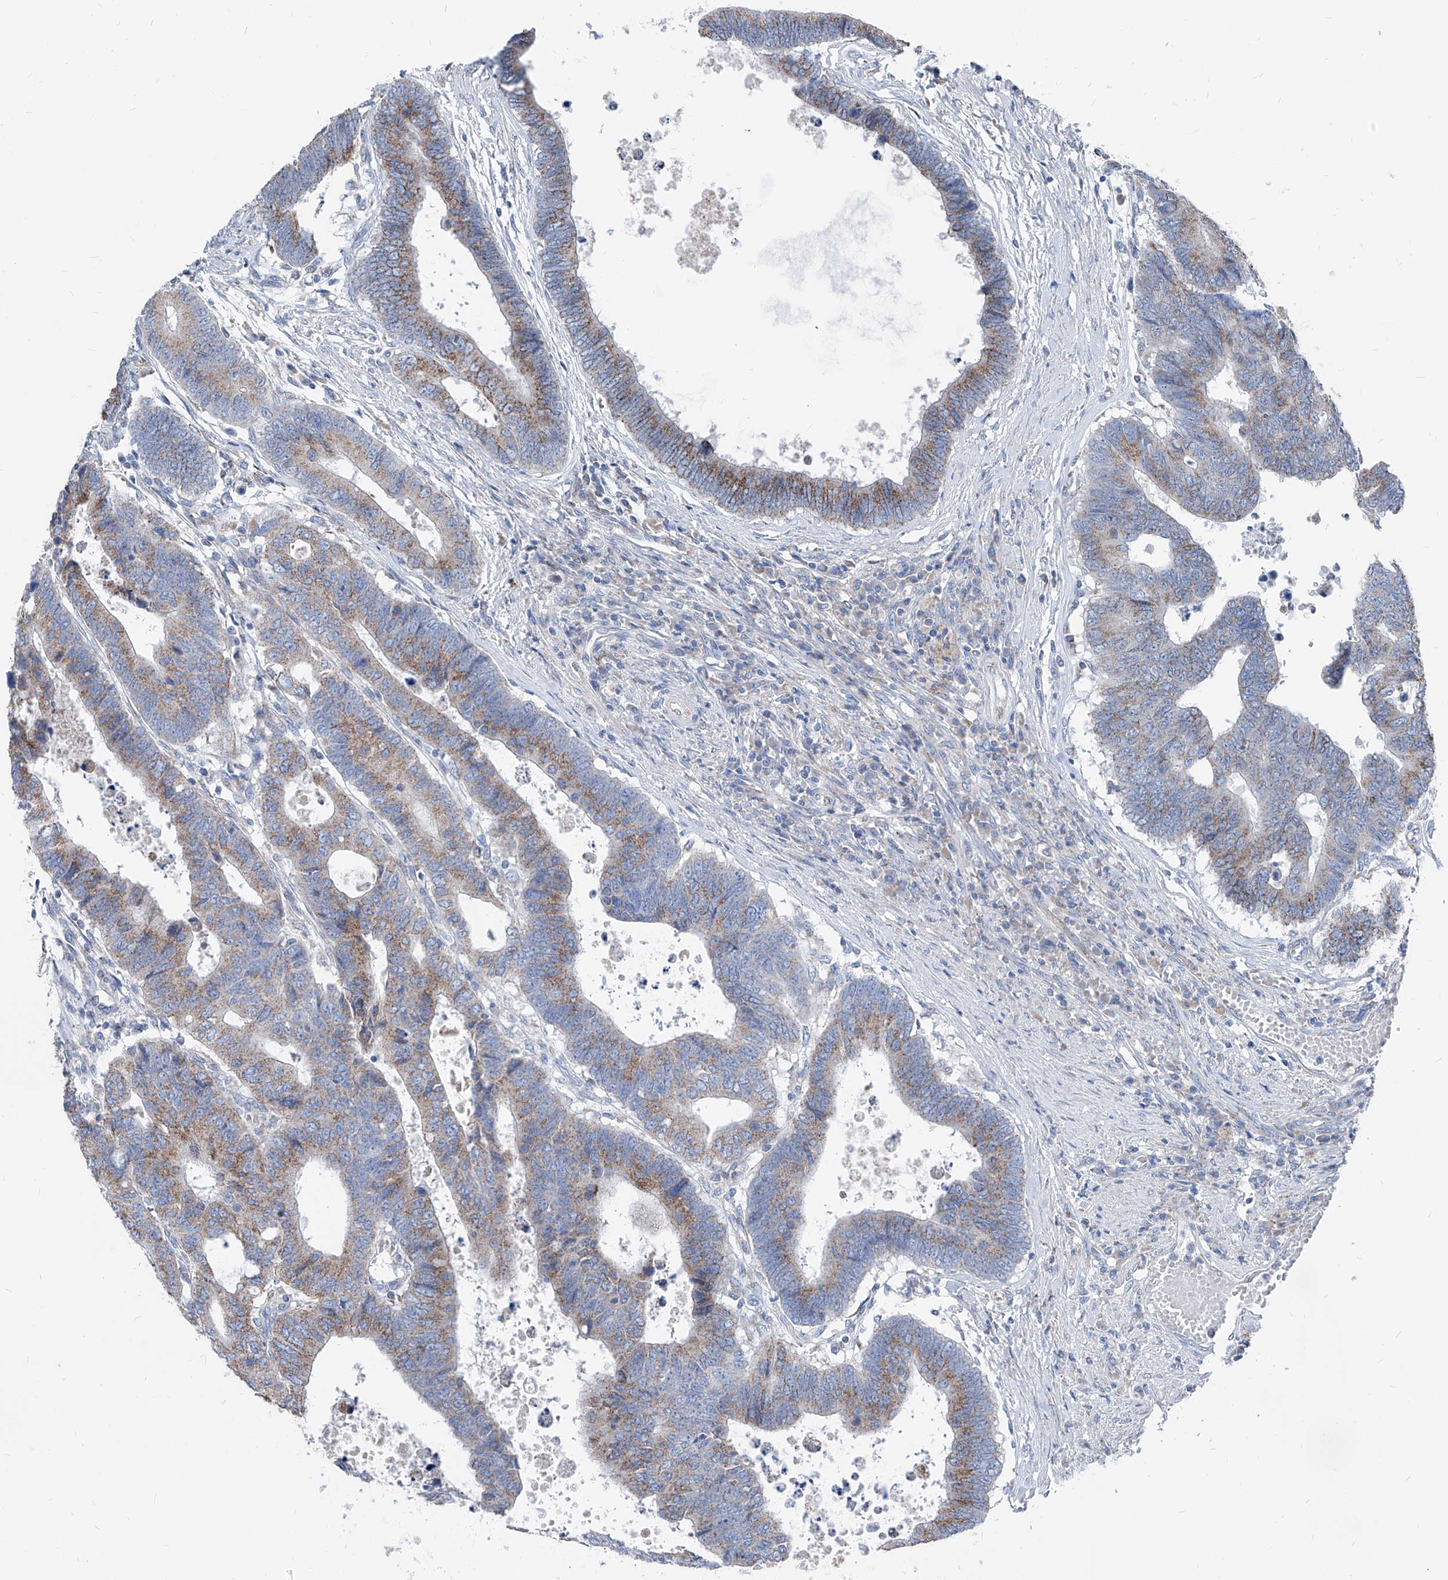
{"staining": {"intensity": "moderate", "quantity": "25%-75%", "location": "cytoplasmic/membranous"}, "tissue": "colorectal cancer", "cell_type": "Tumor cells", "image_type": "cancer", "snomed": [{"axis": "morphology", "description": "Adenocarcinoma, NOS"}, {"axis": "topography", "description": "Rectum"}], "caption": "A medium amount of moderate cytoplasmic/membranous expression is present in approximately 25%-75% of tumor cells in colorectal adenocarcinoma tissue.", "gene": "AGPS", "patient": {"sex": "male", "age": 84}}